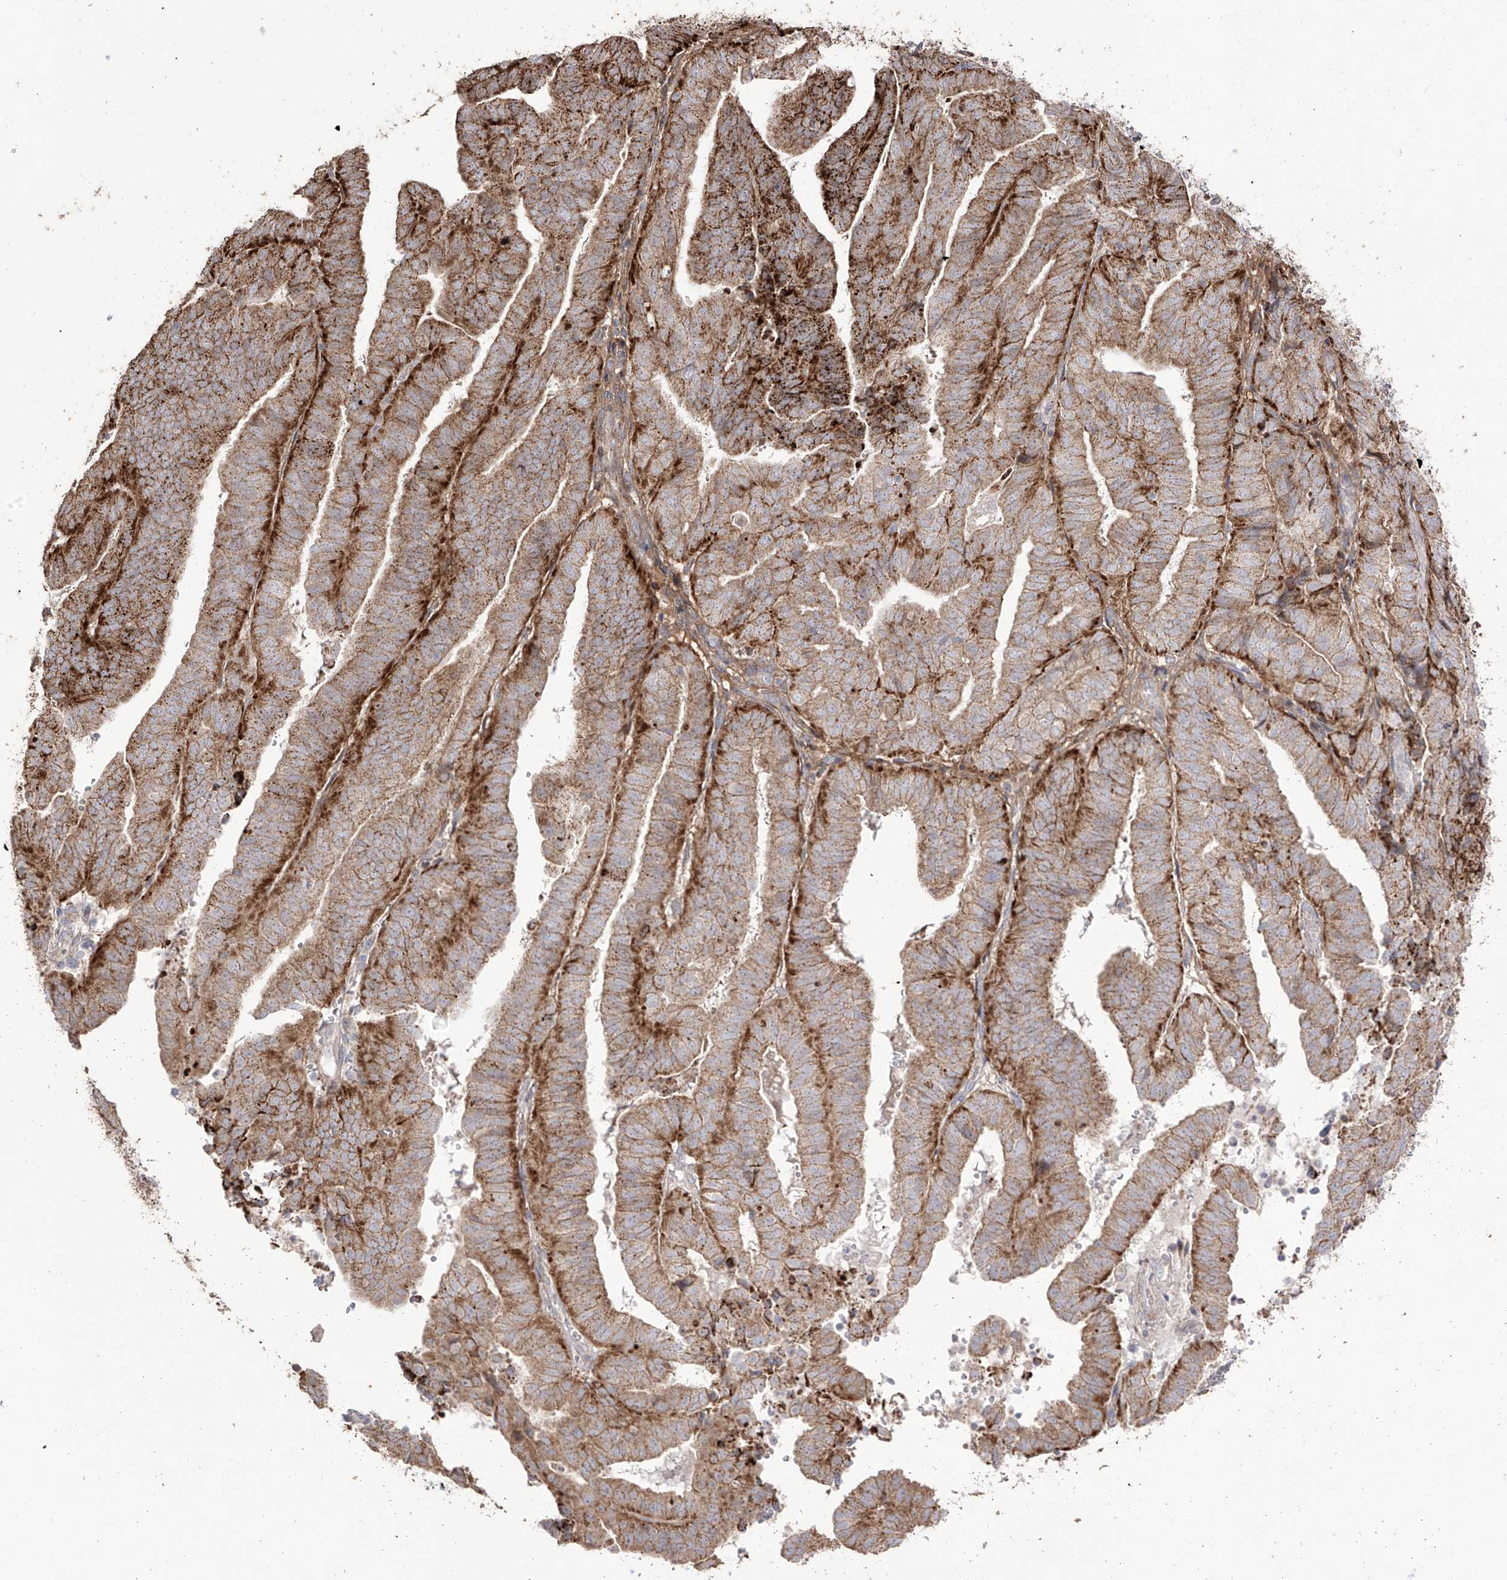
{"staining": {"intensity": "strong", "quantity": ">75%", "location": "cytoplasmic/membranous"}, "tissue": "endometrial cancer", "cell_type": "Tumor cells", "image_type": "cancer", "snomed": [{"axis": "morphology", "description": "Adenocarcinoma, NOS"}, {"axis": "topography", "description": "Uterus"}], "caption": "Protein expression analysis of adenocarcinoma (endometrial) reveals strong cytoplasmic/membranous expression in approximately >75% of tumor cells.", "gene": "YKT6", "patient": {"sex": "female", "age": 77}}